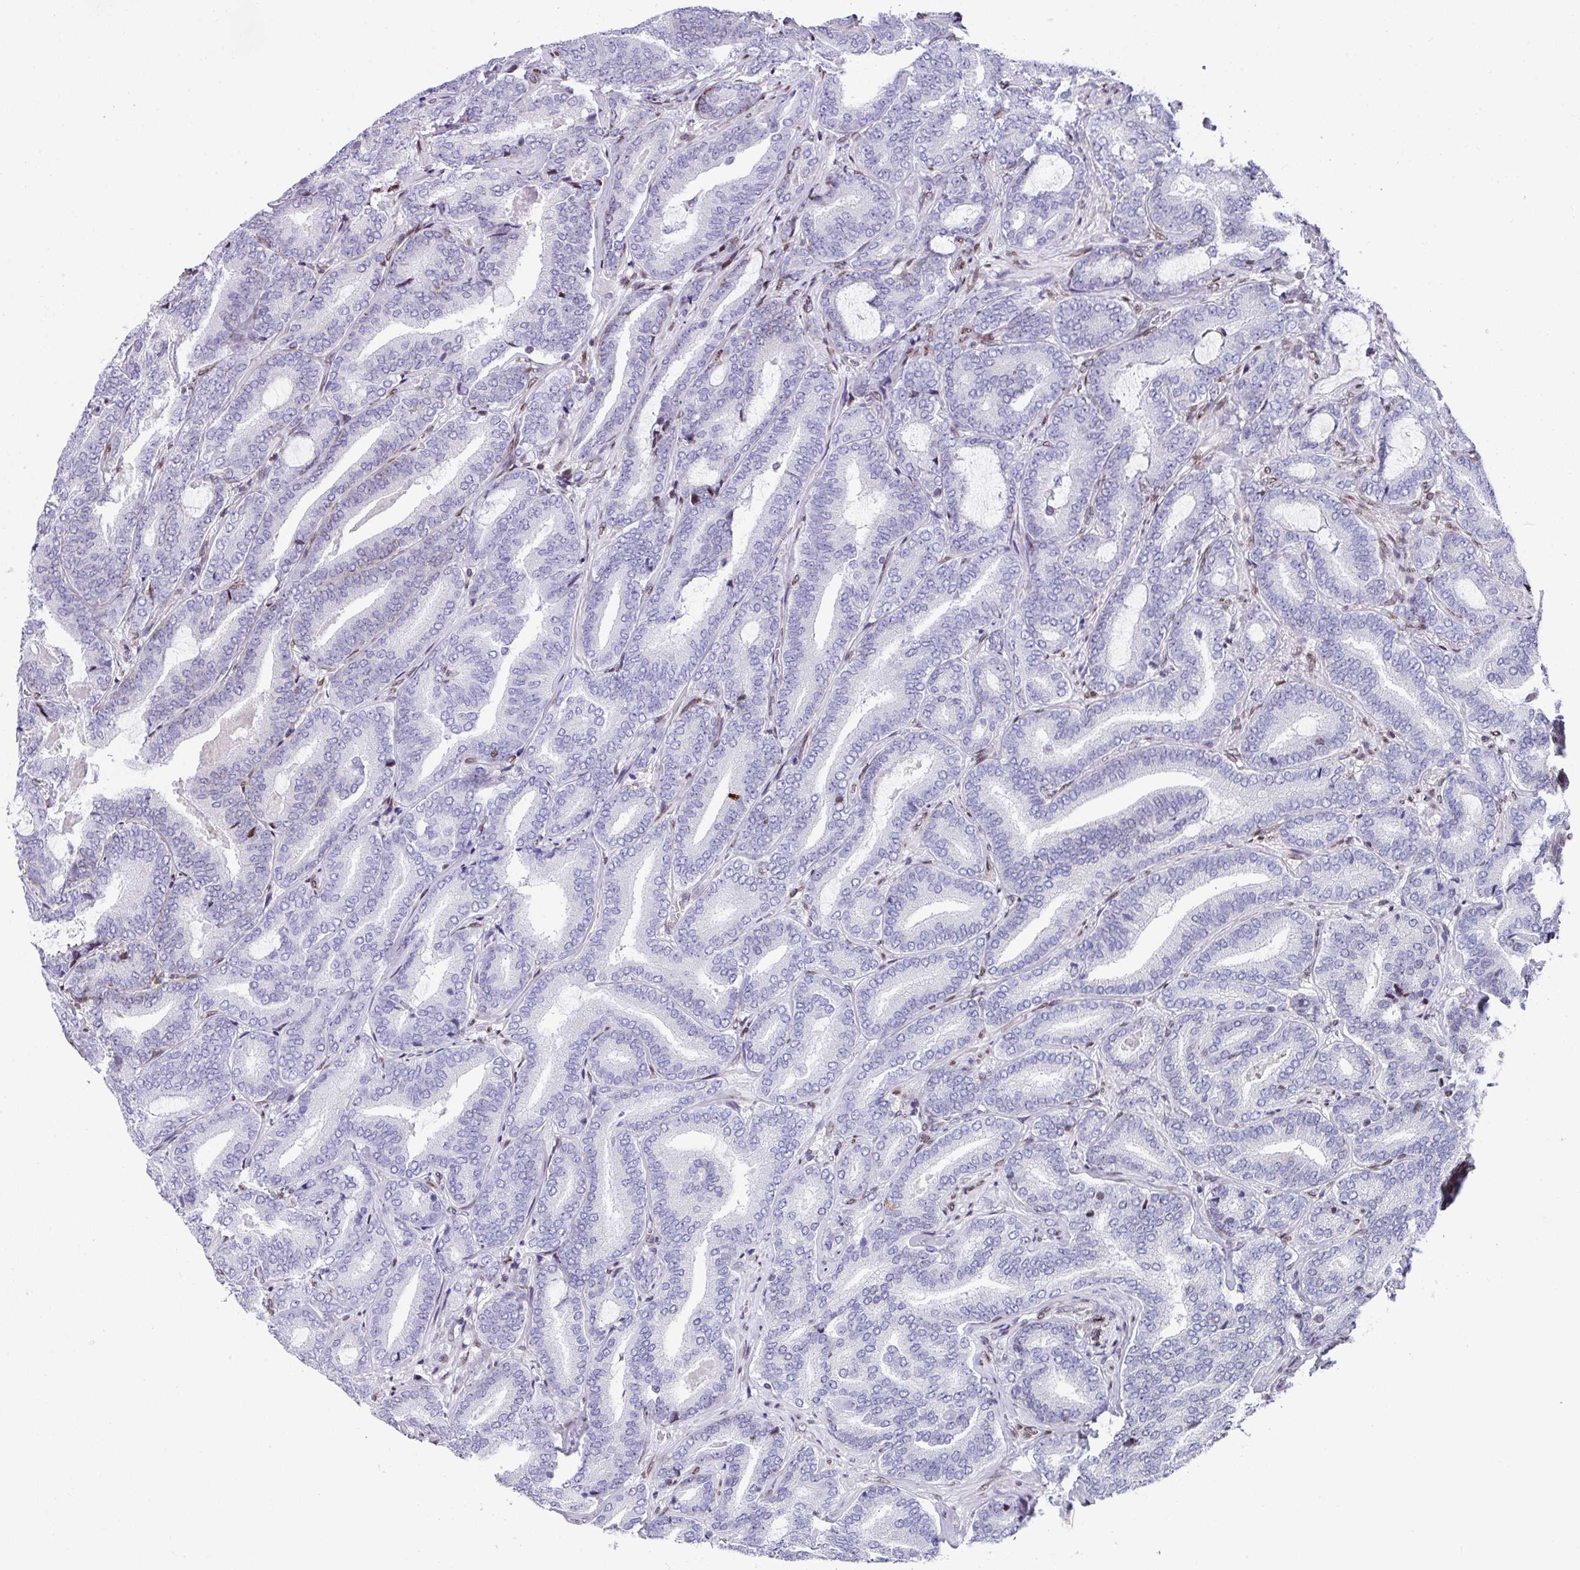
{"staining": {"intensity": "negative", "quantity": "none", "location": "none"}, "tissue": "prostate cancer", "cell_type": "Tumor cells", "image_type": "cancer", "snomed": [{"axis": "morphology", "description": "Adenocarcinoma, Low grade"}, {"axis": "topography", "description": "Prostate and seminal vesicle, NOS"}], "caption": "Immunohistochemistry (IHC) micrograph of neoplastic tissue: human prostate low-grade adenocarcinoma stained with DAB (3,3'-diaminobenzidine) demonstrates no significant protein staining in tumor cells.", "gene": "TCF3", "patient": {"sex": "male", "age": 61}}